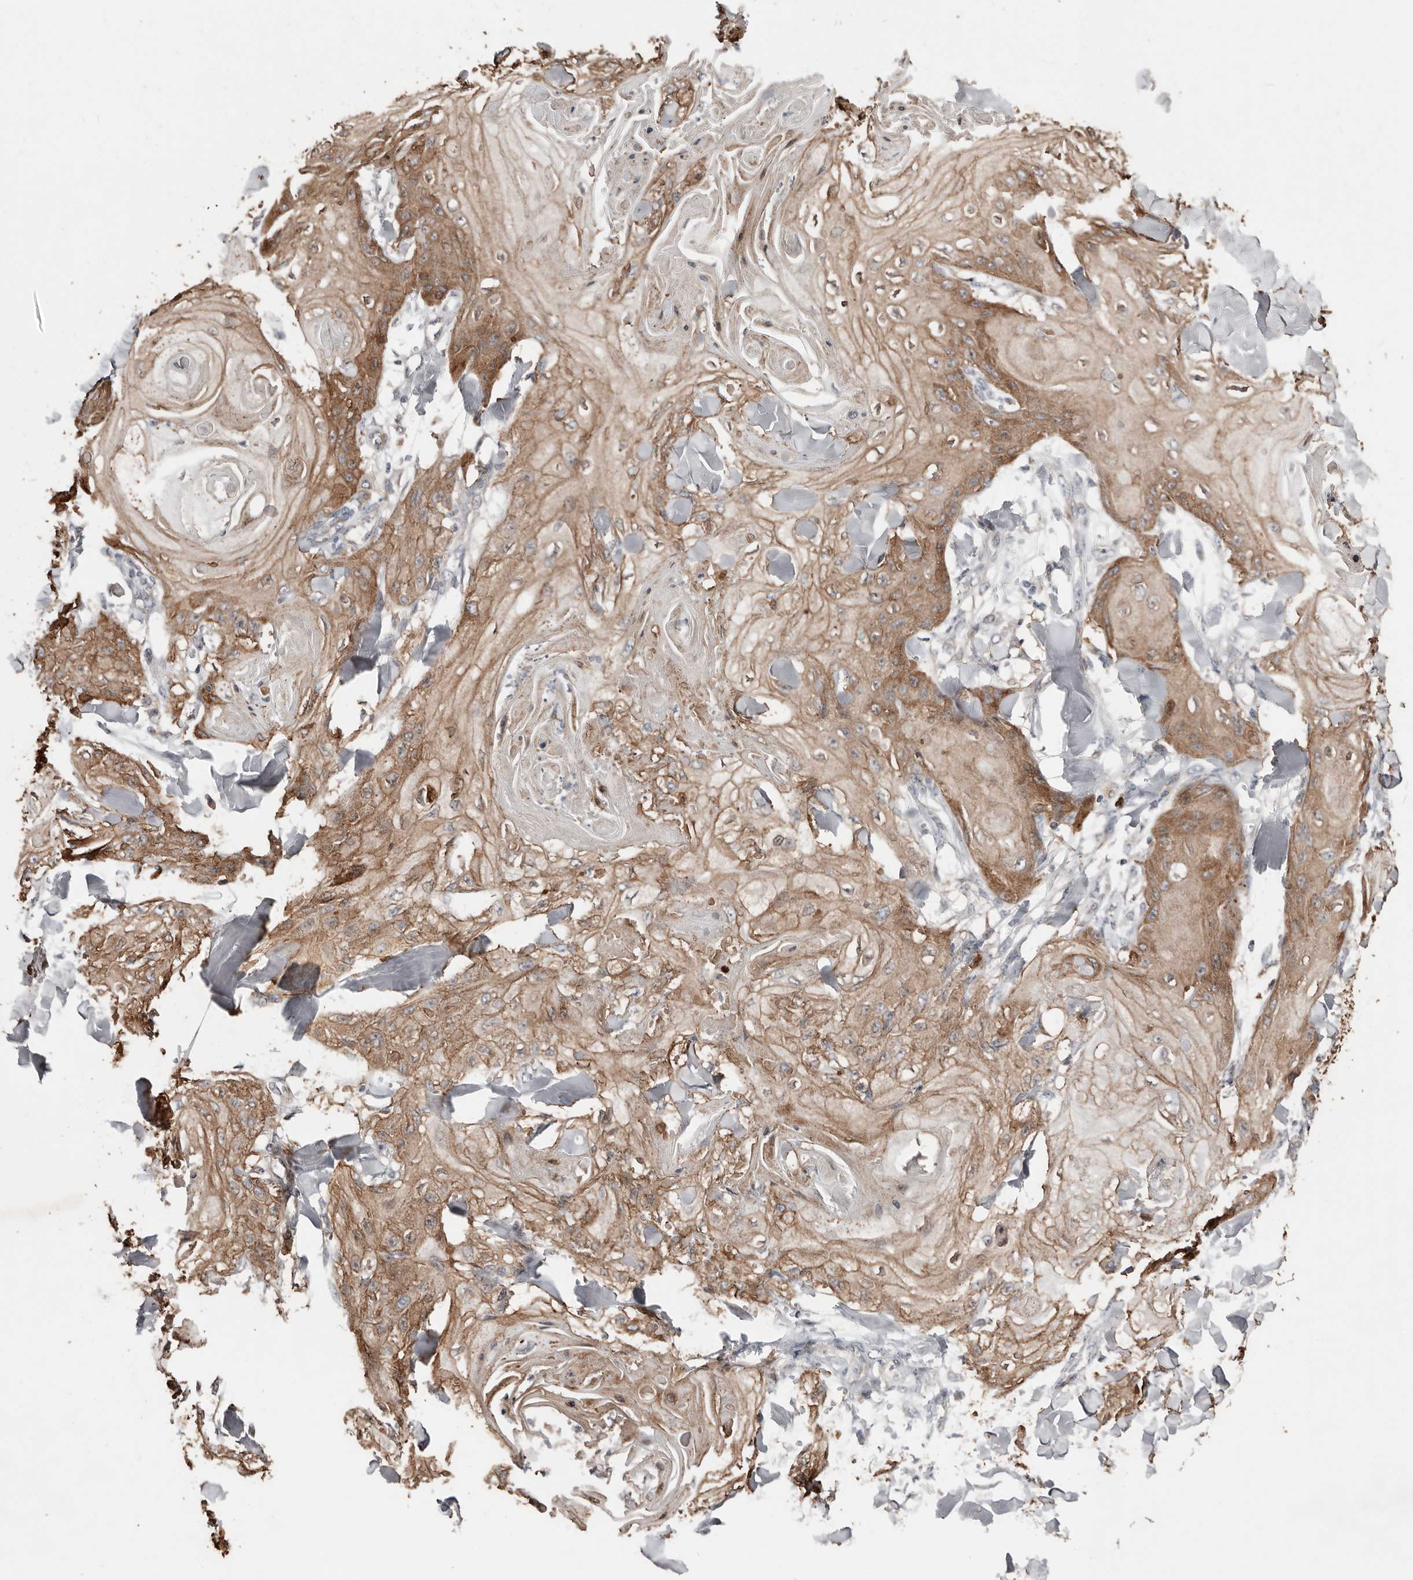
{"staining": {"intensity": "moderate", "quantity": ">75%", "location": "cytoplasmic/membranous"}, "tissue": "skin cancer", "cell_type": "Tumor cells", "image_type": "cancer", "snomed": [{"axis": "morphology", "description": "Squamous cell carcinoma, NOS"}, {"axis": "topography", "description": "Skin"}], "caption": "Immunohistochemistry of human skin squamous cell carcinoma shows medium levels of moderate cytoplasmic/membranous staining in approximately >75% of tumor cells. Using DAB (3,3'-diaminobenzidine) (brown) and hematoxylin (blue) stains, captured at high magnification using brightfield microscopy.", "gene": "SMYD4", "patient": {"sex": "male", "age": 74}}